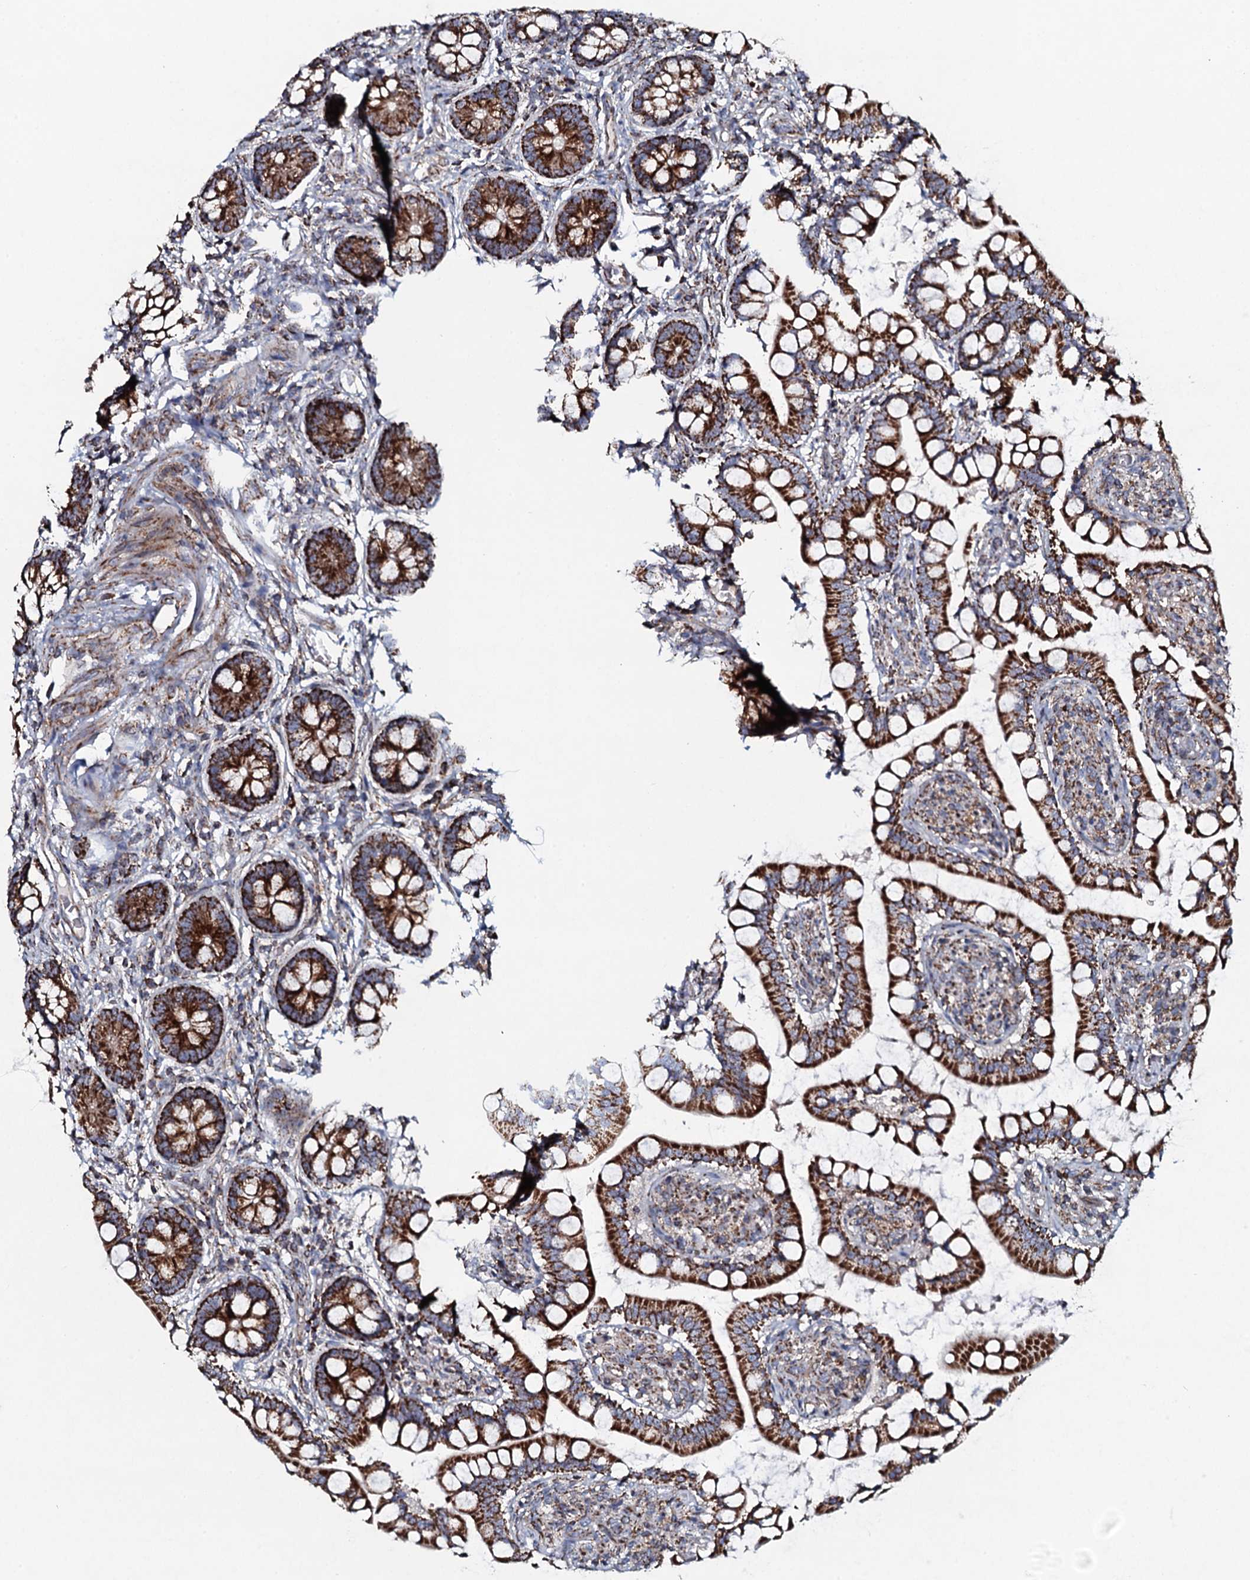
{"staining": {"intensity": "strong", "quantity": ">75%", "location": "cytoplasmic/membranous"}, "tissue": "small intestine", "cell_type": "Glandular cells", "image_type": "normal", "snomed": [{"axis": "morphology", "description": "Normal tissue, NOS"}, {"axis": "topography", "description": "Small intestine"}], "caption": "Protein staining by immunohistochemistry (IHC) demonstrates strong cytoplasmic/membranous positivity in approximately >75% of glandular cells in normal small intestine.", "gene": "EVC2", "patient": {"sex": "male", "age": 52}}